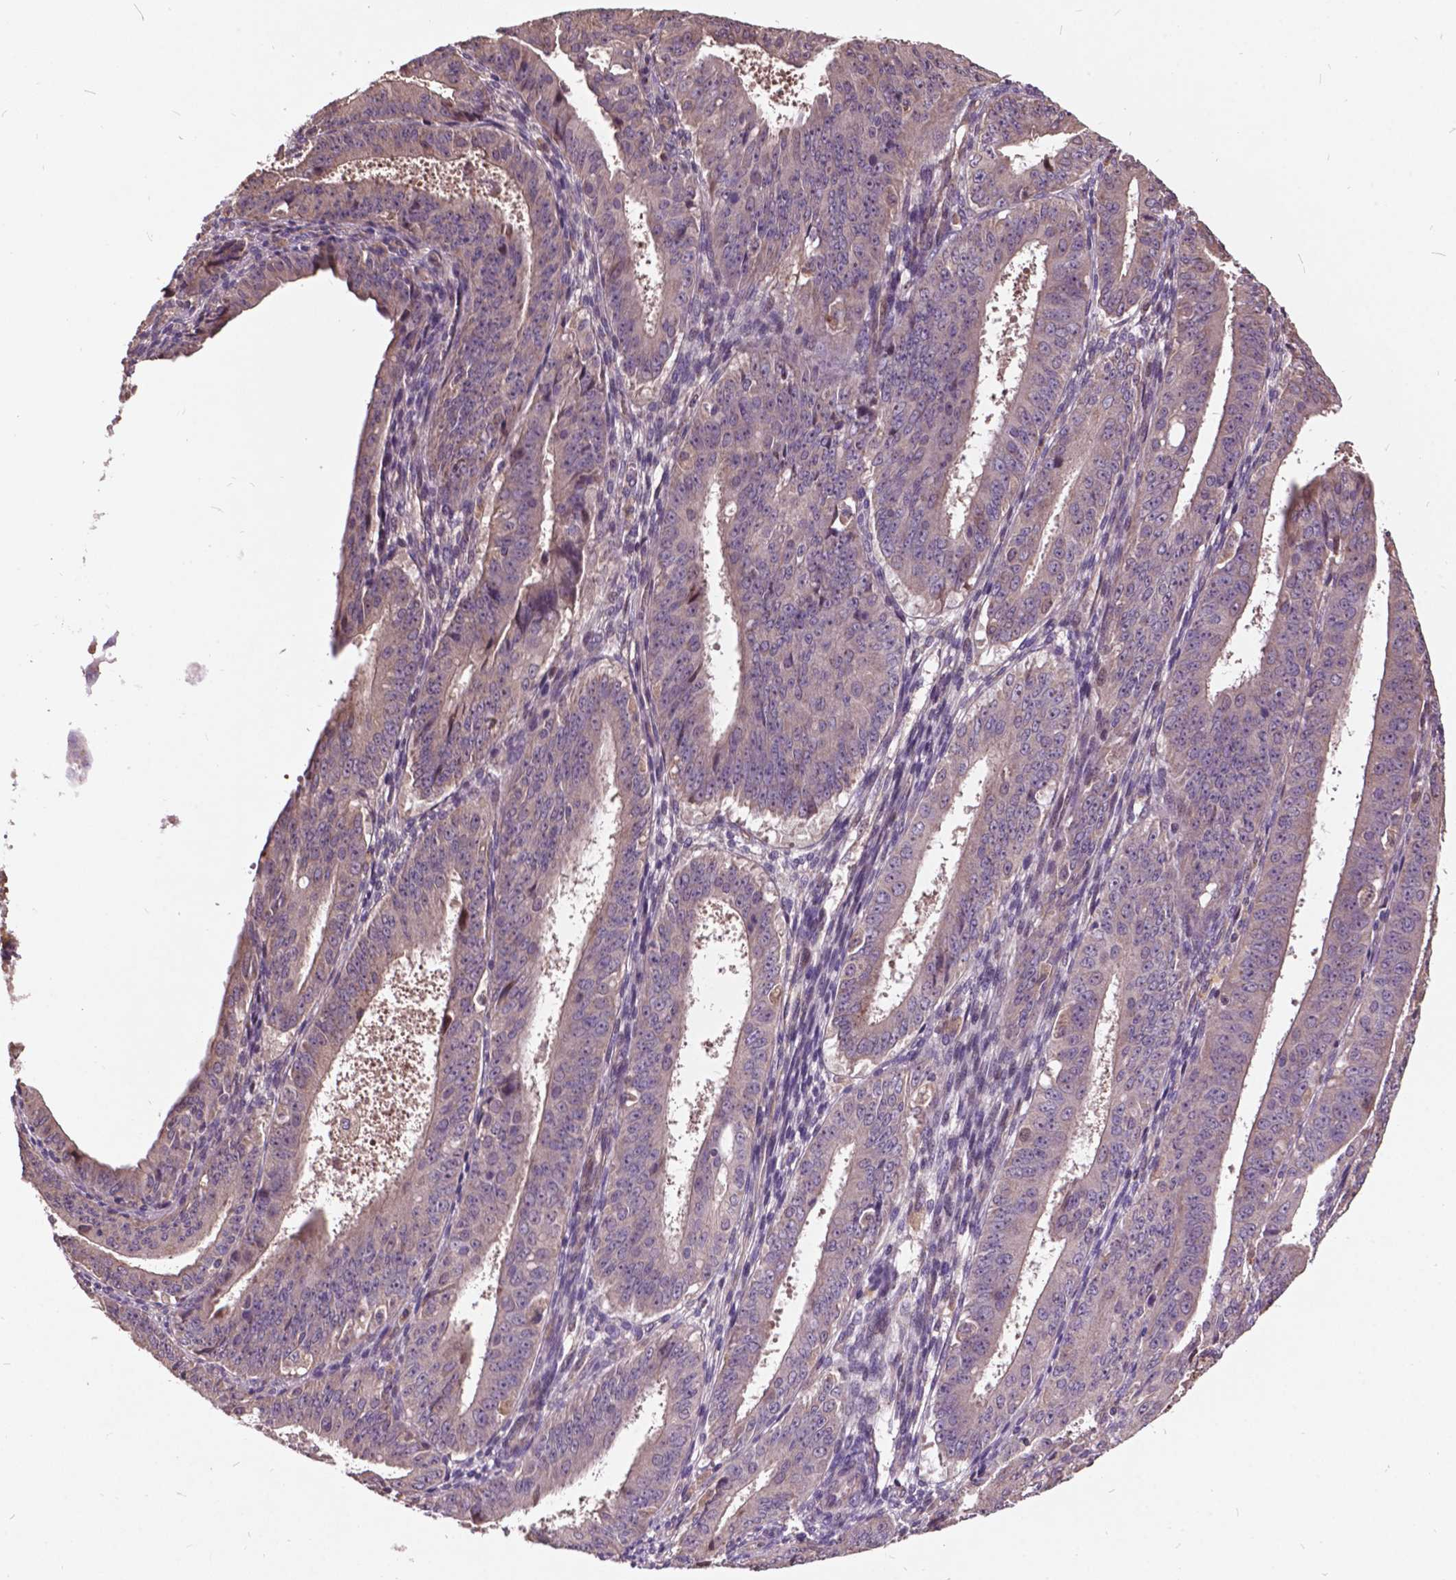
{"staining": {"intensity": "negative", "quantity": "none", "location": "none"}, "tissue": "ovarian cancer", "cell_type": "Tumor cells", "image_type": "cancer", "snomed": [{"axis": "morphology", "description": "Carcinoma, endometroid"}, {"axis": "topography", "description": "Ovary"}], "caption": "A micrograph of ovarian endometroid carcinoma stained for a protein reveals no brown staining in tumor cells.", "gene": "AP1S3", "patient": {"sex": "female", "age": 42}}